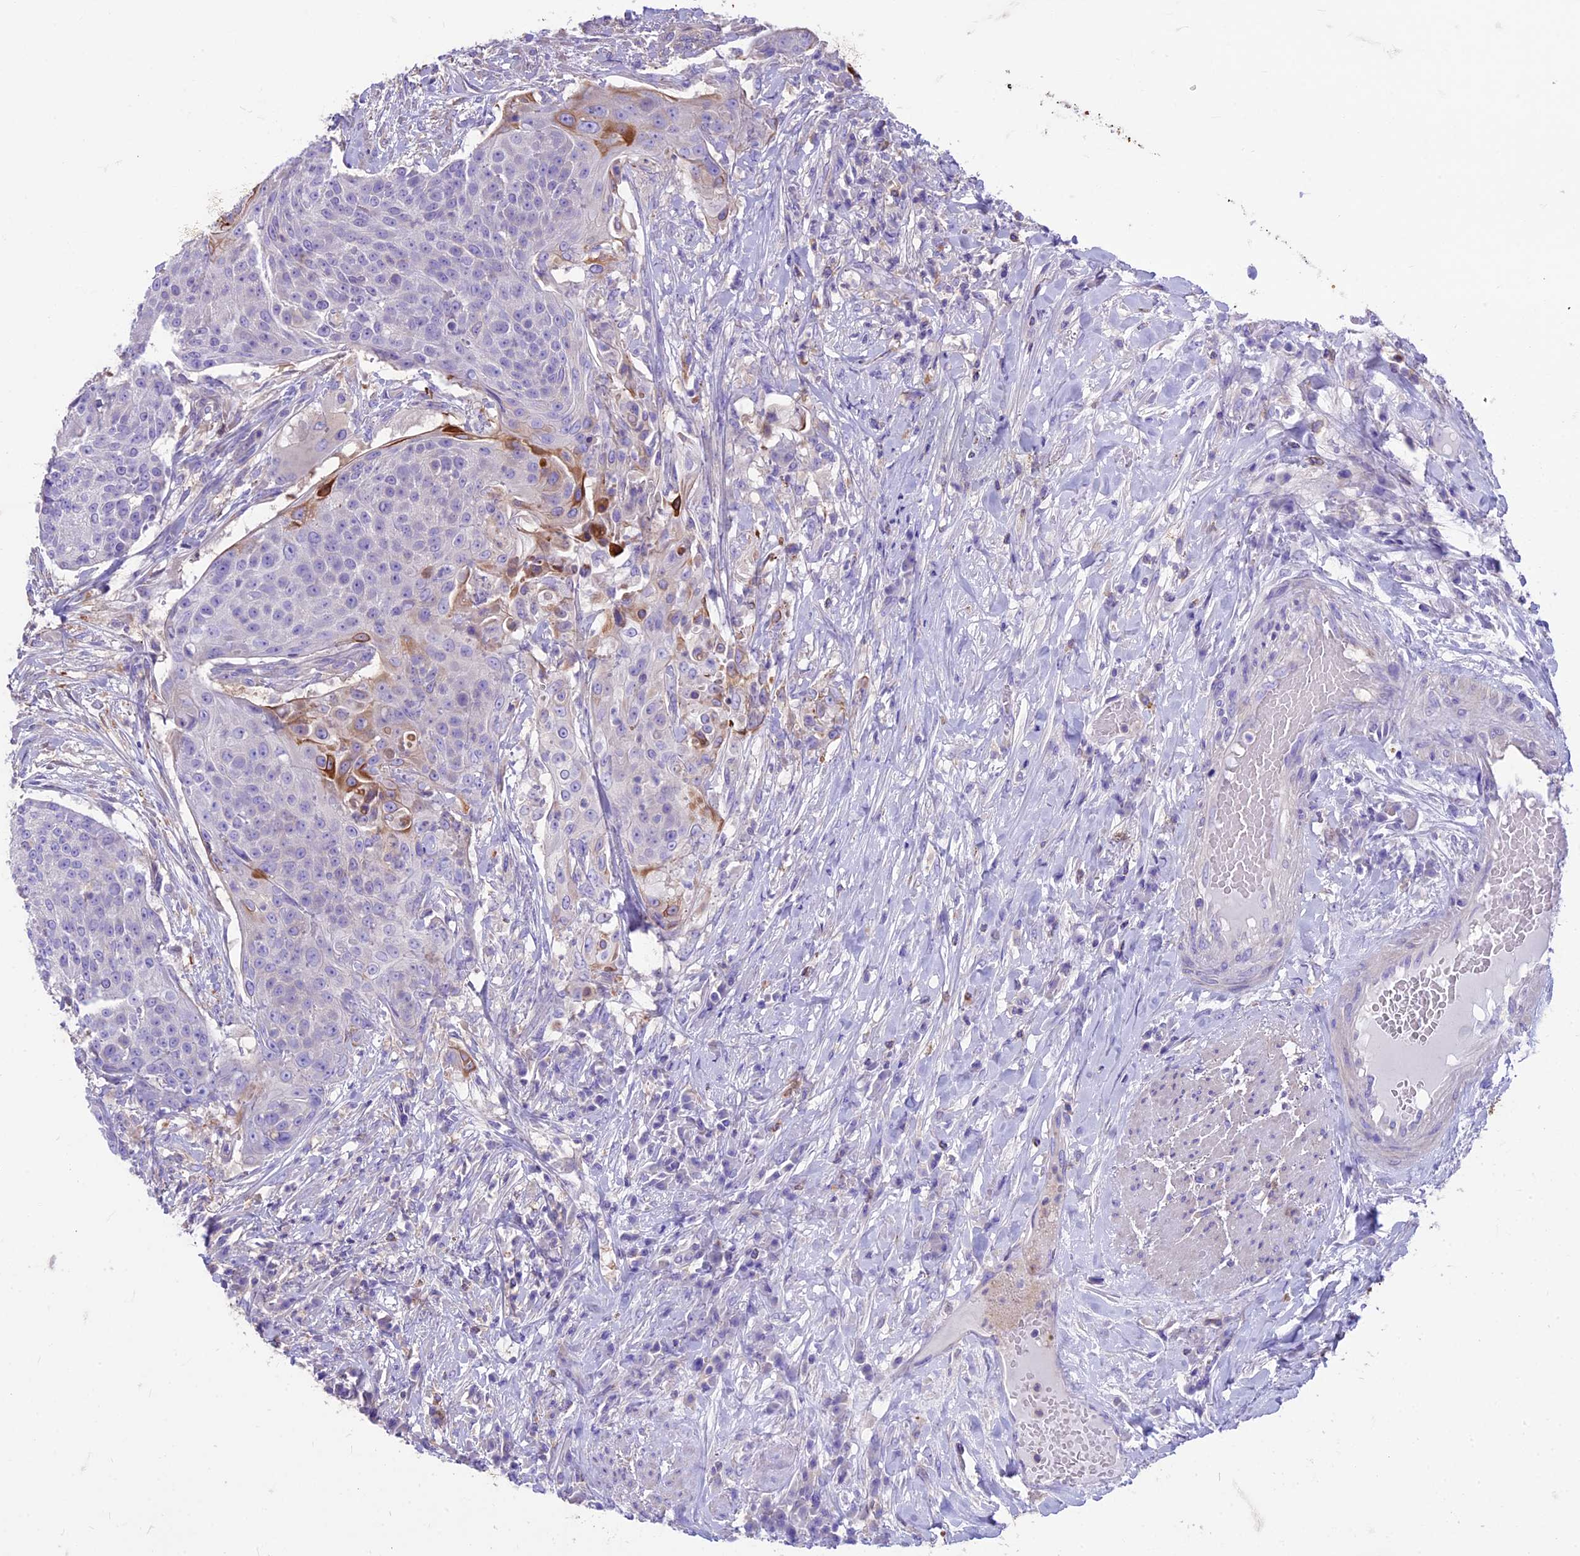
{"staining": {"intensity": "strong", "quantity": "<25%", "location": "cytoplasmic/membranous"}, "tissue": "urothelial cancer", "cell_type": "Tumor cells", "image_type": "cancer", "snomed": [{"axis": "morphology", "description": "Urothelial carcinoma, High grade"}, {"axis": "topography", "description": "Urinary bladder"}], "caption": "Immunohistochemical staining of human urothelial cancer reveals medium levels of strong cytoplasmic/membranous positivity in about <25% of tumor cells. (IHC, brightfield microscopy, high magnification).", "gene": "CDAN1", "patient": {"sex": "female", "age": 63}}